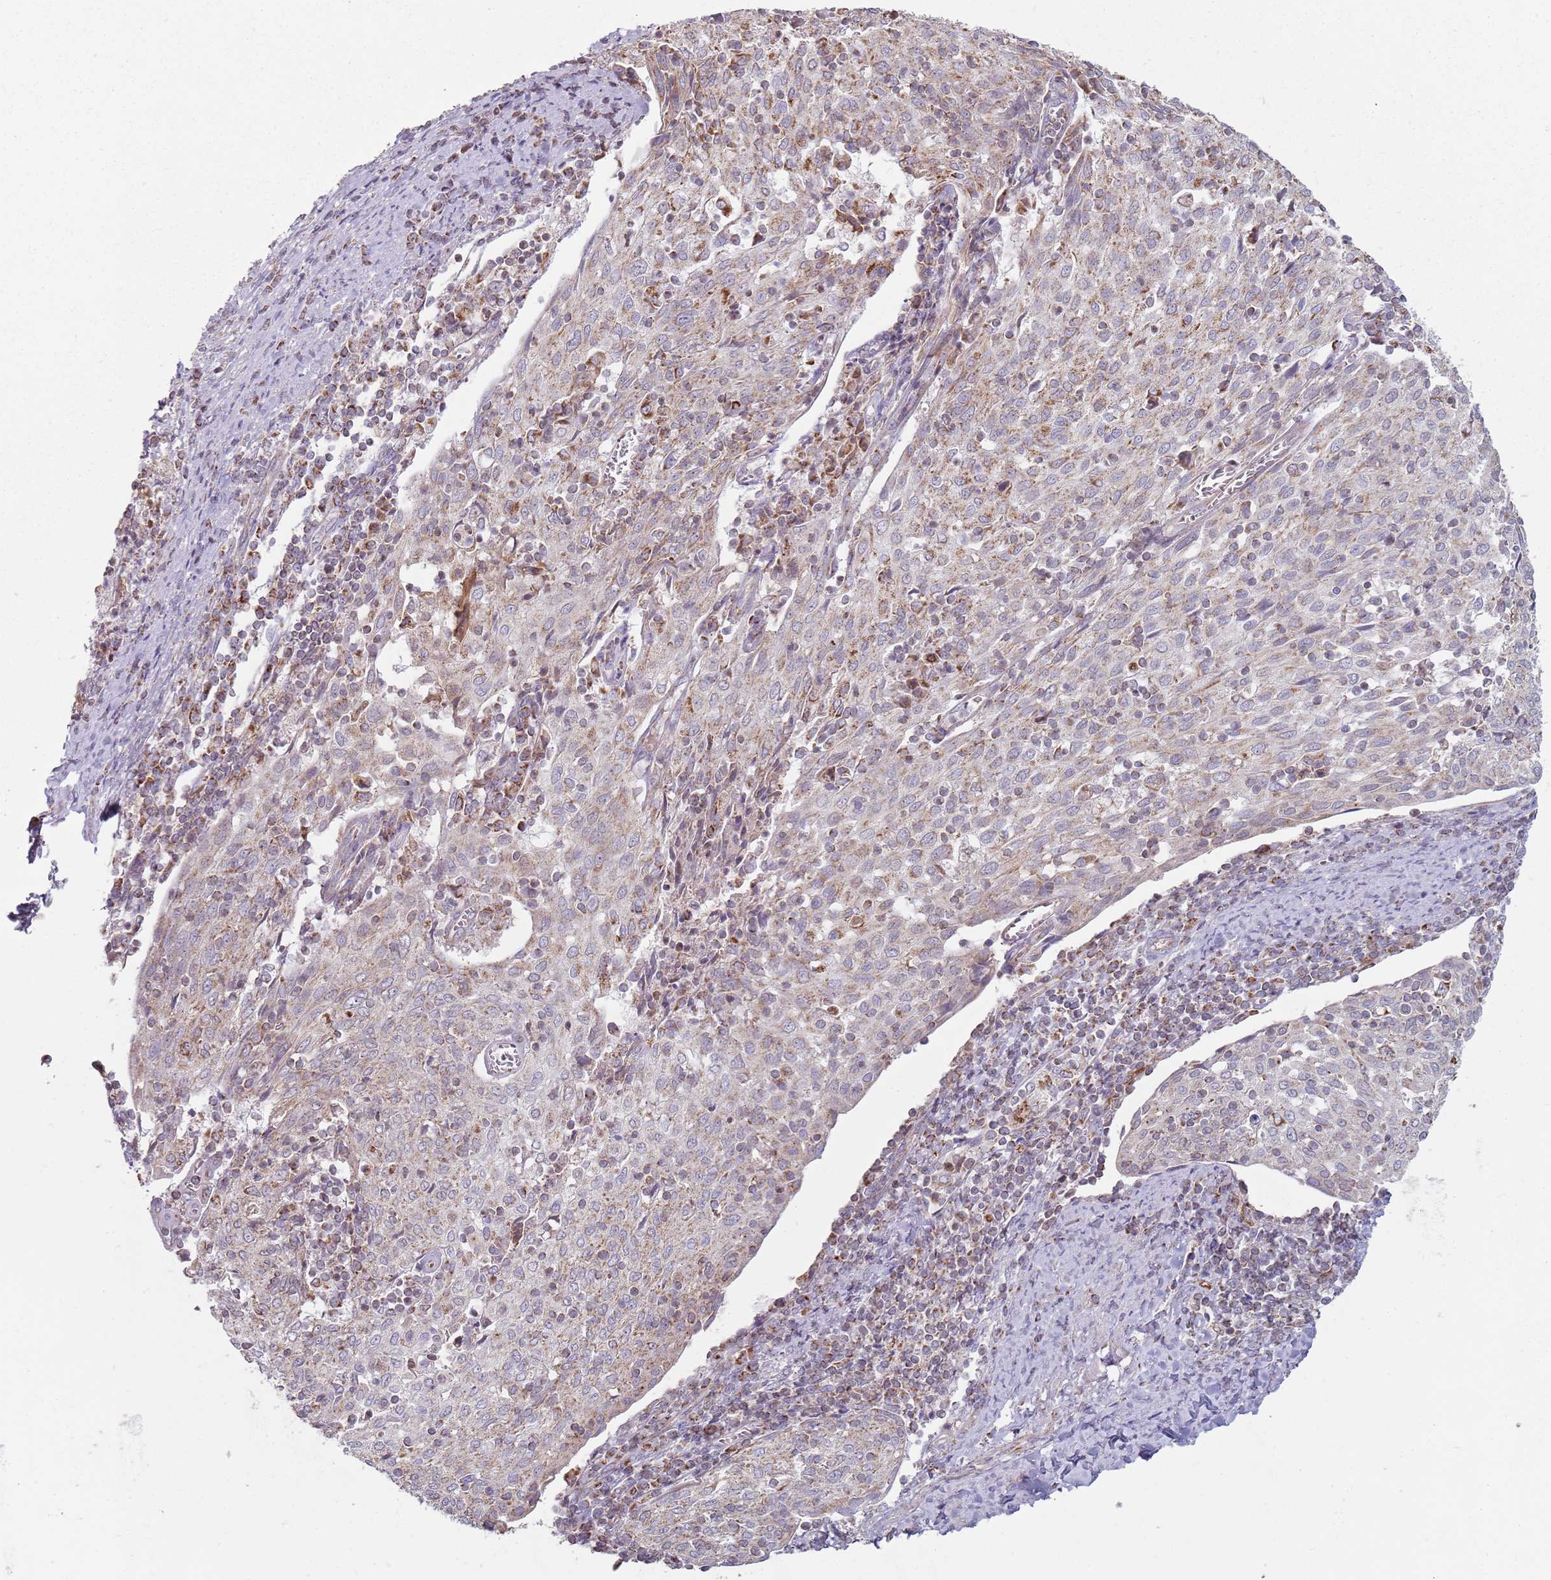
{"staining": {"intensity": "moderate", "quantity": "<25%", "location": "cytoplasmic/membranous"}, "tissue": "cervical cancer", "cell_type": "Tumor cells", "image_type": "cancer", "snomed": [{"axis": "morphology", "description": "Squamous cell carcinoma, NOS"}, {"axis": "topography", "description": "Cervix"}], "caption": "Immunohistochemical staining of cervical cancer (squamous cell carcinoma) reveals moderate cytoplasmic/membranous protein staining in about <25% of tumor cells.", "gene": "GAS8", "patient": {"sex": "female", "age": 52}}